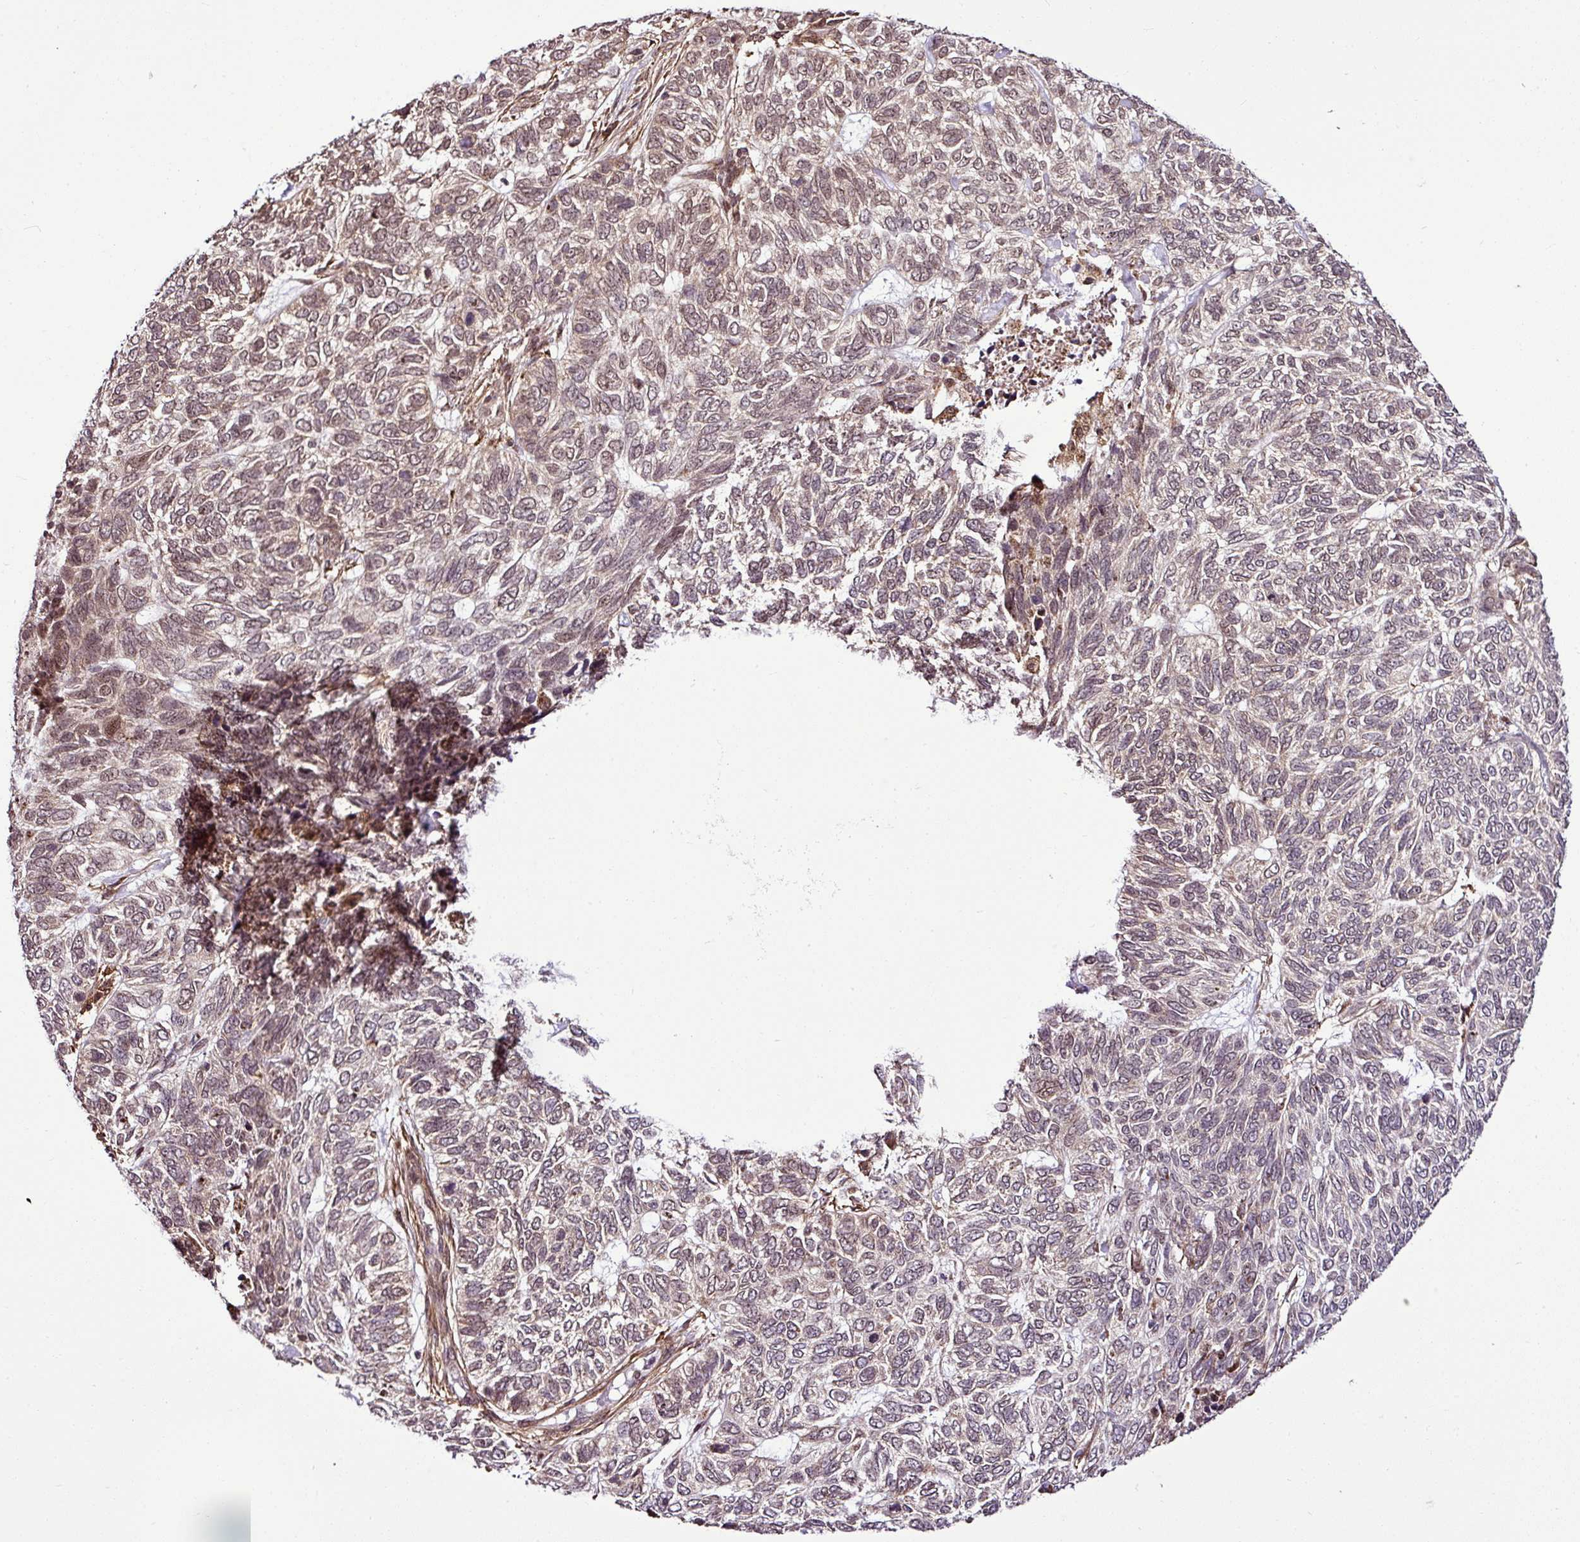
{"staining": {"intensity": "moderate", "quantity": "25%-75%", "location": "nuclear"}, "tissue": "skin cancer", "cell_type": "Tumor cells", "image_type": "cancer", "snomed": [{"axis": "morphology", "description": "Basal cell carcinoma"}, {"axis": "topography", "description": "Skin"}], "caption": "Immunohistochemical staining of human skin cancer (basal cell carcinoma) demonstrates moderate nuclear protein staining in approximately 25%-75% of tumor cells.", "gene": "FAM153A", "patient": {"sex": "female", "age": 65}}